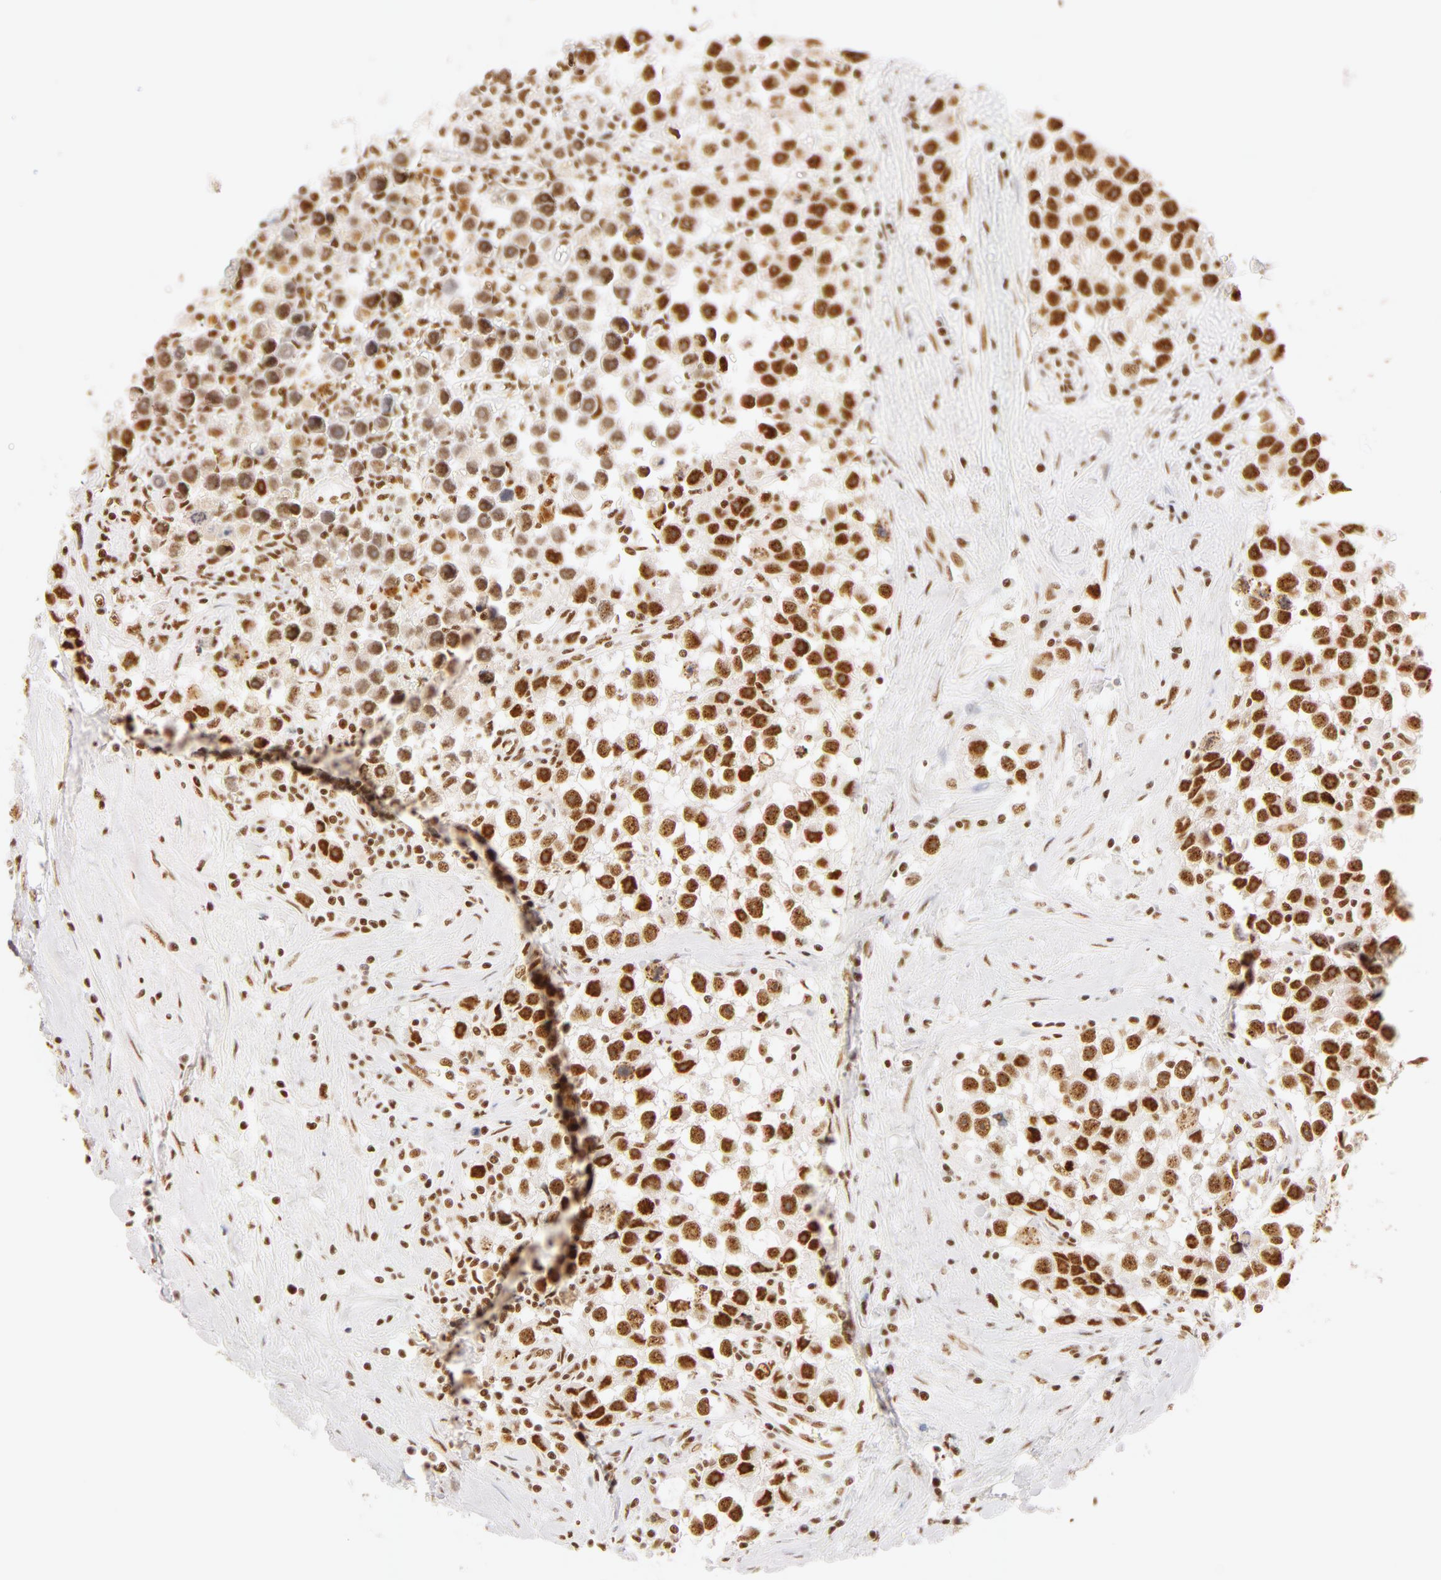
{"staining": {"intensity": "moderate", "quantity": ">75%", "location": "nuclear"}, "tissue": "testis cancer", "cell_type": "Tumor cells", "image_type": "cancer", "snomed": [{"axis": "morphology", "description": "Seminoma, NOS"}, {"axis": "topography", "description": "Testis"}], "caption": "Testis cancer stained with immunohistochemistry (IHC) exhibits moderate nuclear expression in about >75% of tumor cells.", "gene": "RBM39", "patient": {"sex": "male", "age": 43}}